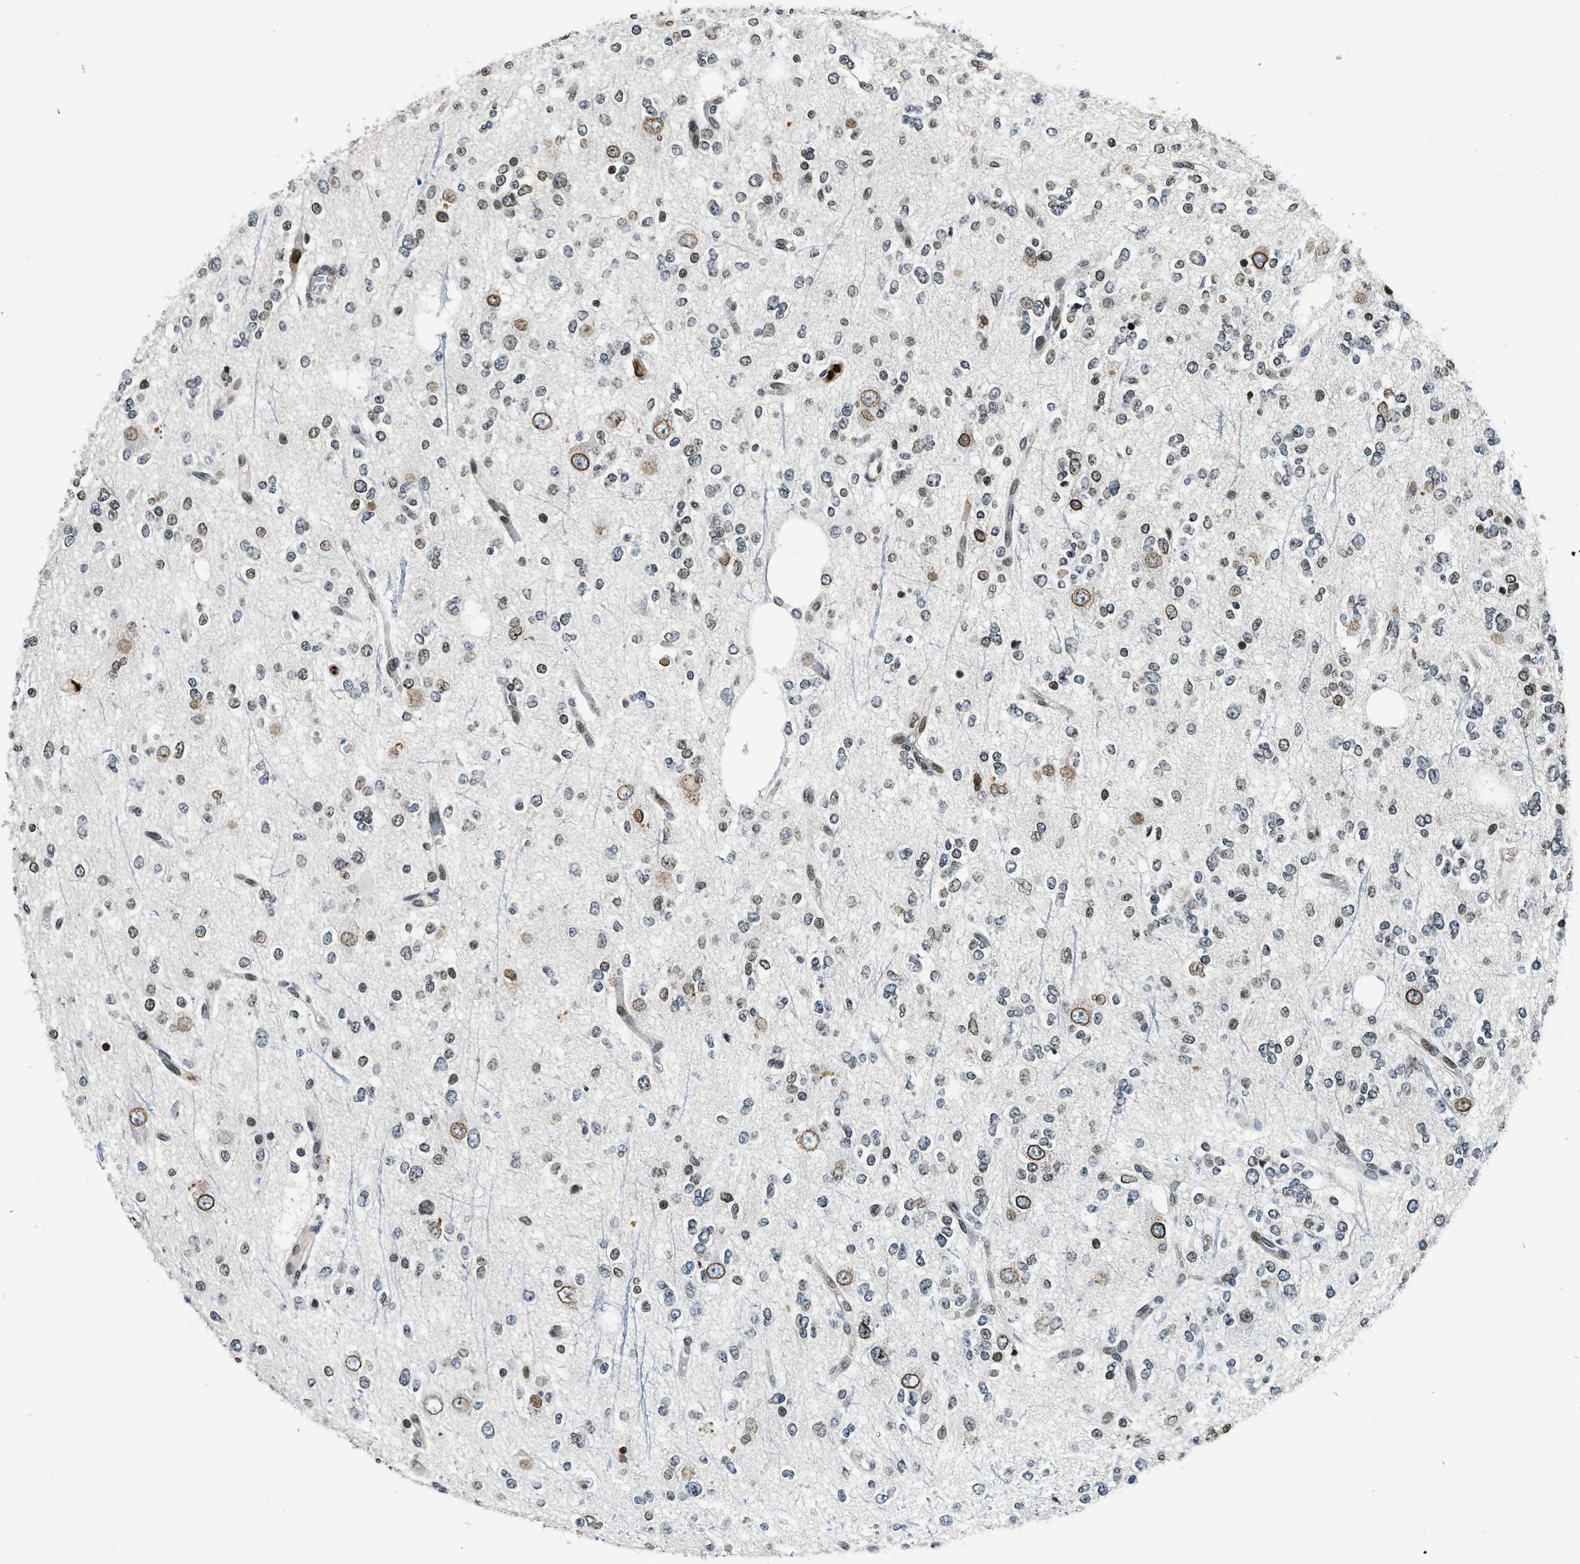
{"staining": {"intensity": "weak", "quantity": "25%-75%", "location": "nuclear"}, "tissue": "glioma", "cell_type": "Tumor cells", "image_type": "cancer", "snomed": [{"axis": "morphology", "description": "Glioma, malignant, Low grade"}, {"axis": "topography", "description": "Brain"}], "caption": "High-power microscopy captured an immunohistochemistry image of glioma, revealing weak nuclear positivity in about 25%-75% of tumor cells.", "gene": "ZC3HC1", "patient": {"sex": "male", "age": 38}}